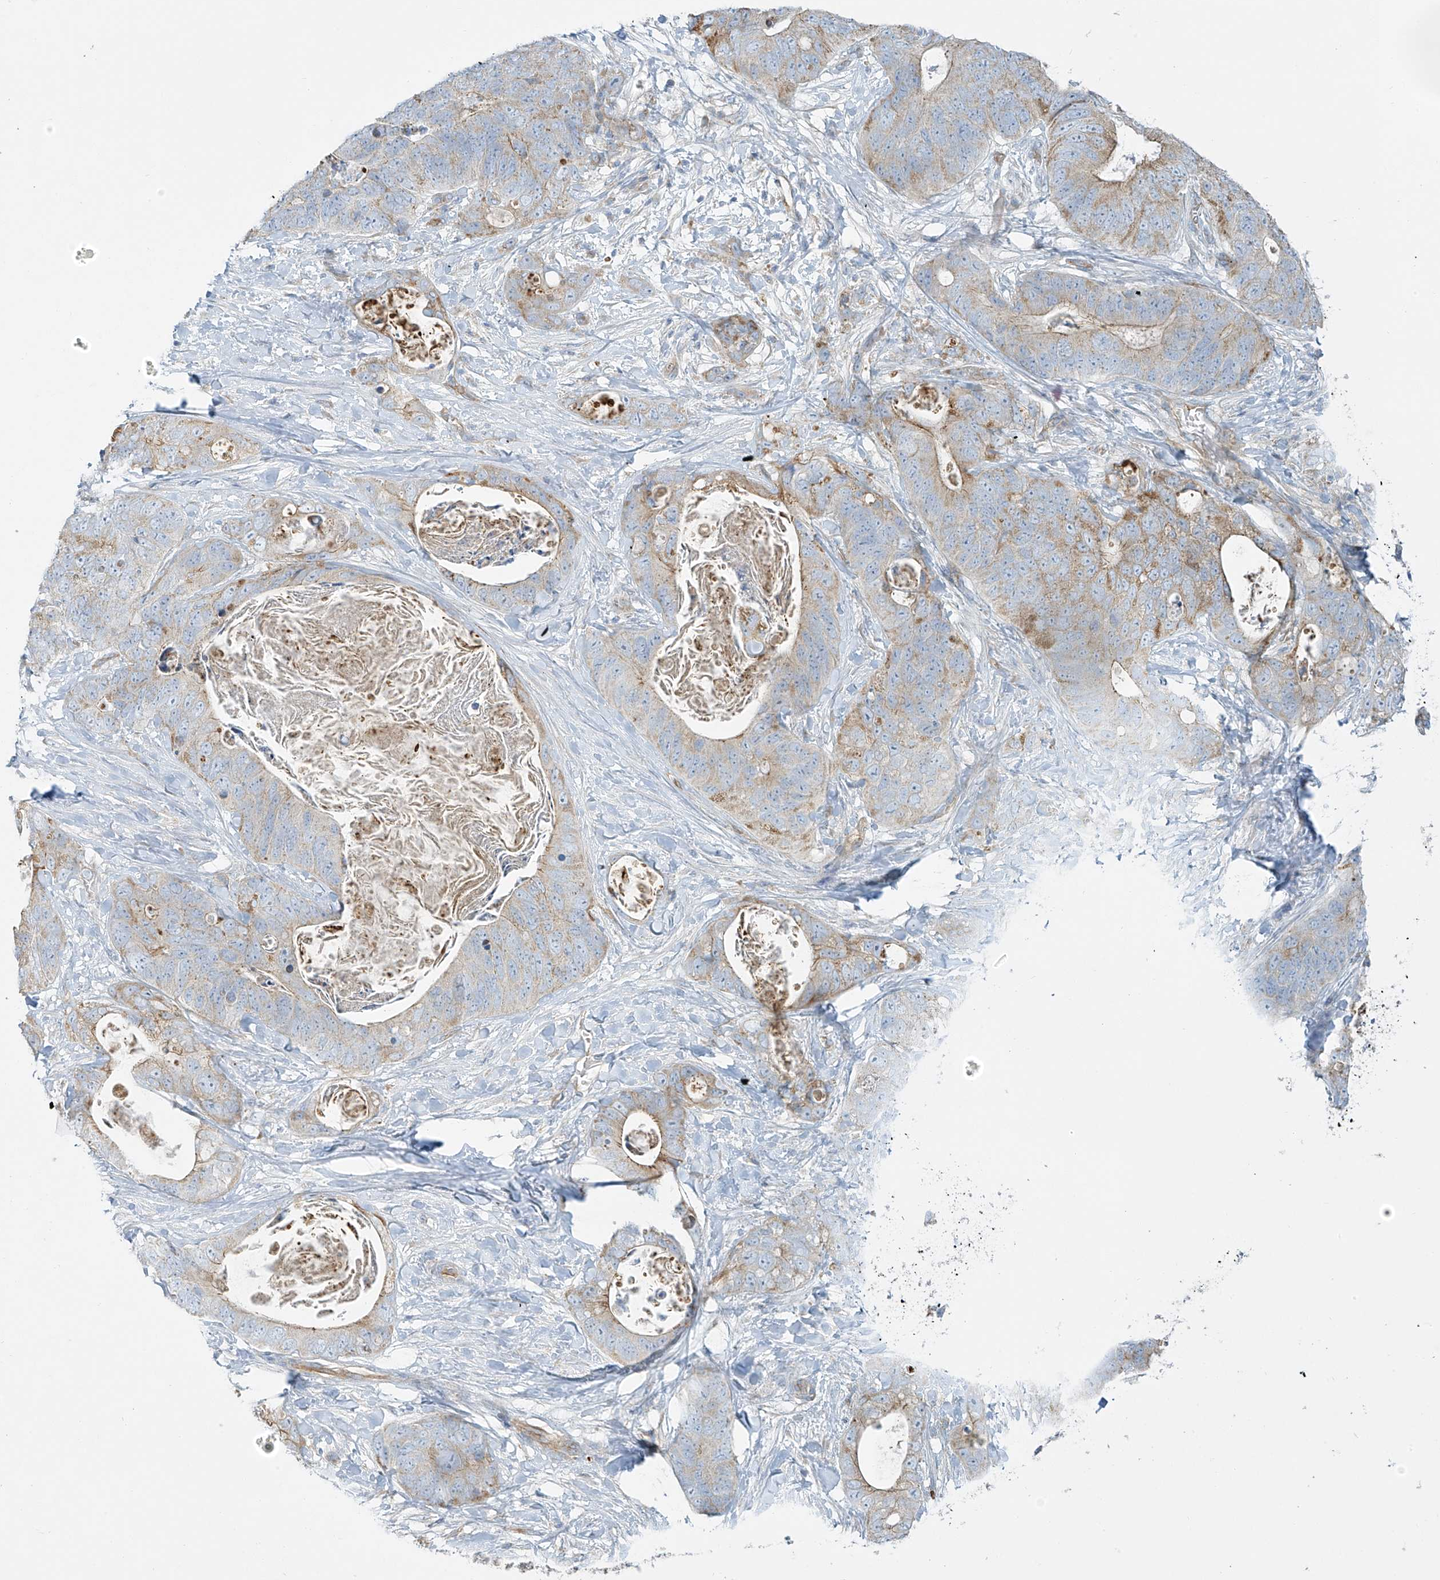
{"staining": {"intensity": "weak", "quantity": "25%-75%", "location": "cytoplasmic/membranous"}, "tissue": "stomach cancer", "cell_type": "Tumor cells", "image_type": "cancer", "snomed": [{"axis": "morphology", "description": "Adenocarcinoma, NOS"}, {"axis": "topography", "description": "Stomach"}], "caption": "Weak cytoplasmic/membranous expression for a protein is appreciated in about 25%-75% of tumor cells of stomach cancer using immunohistochemistry.", "gene": "VAMP5", "patient": {"sex": "female", "age": 89}}